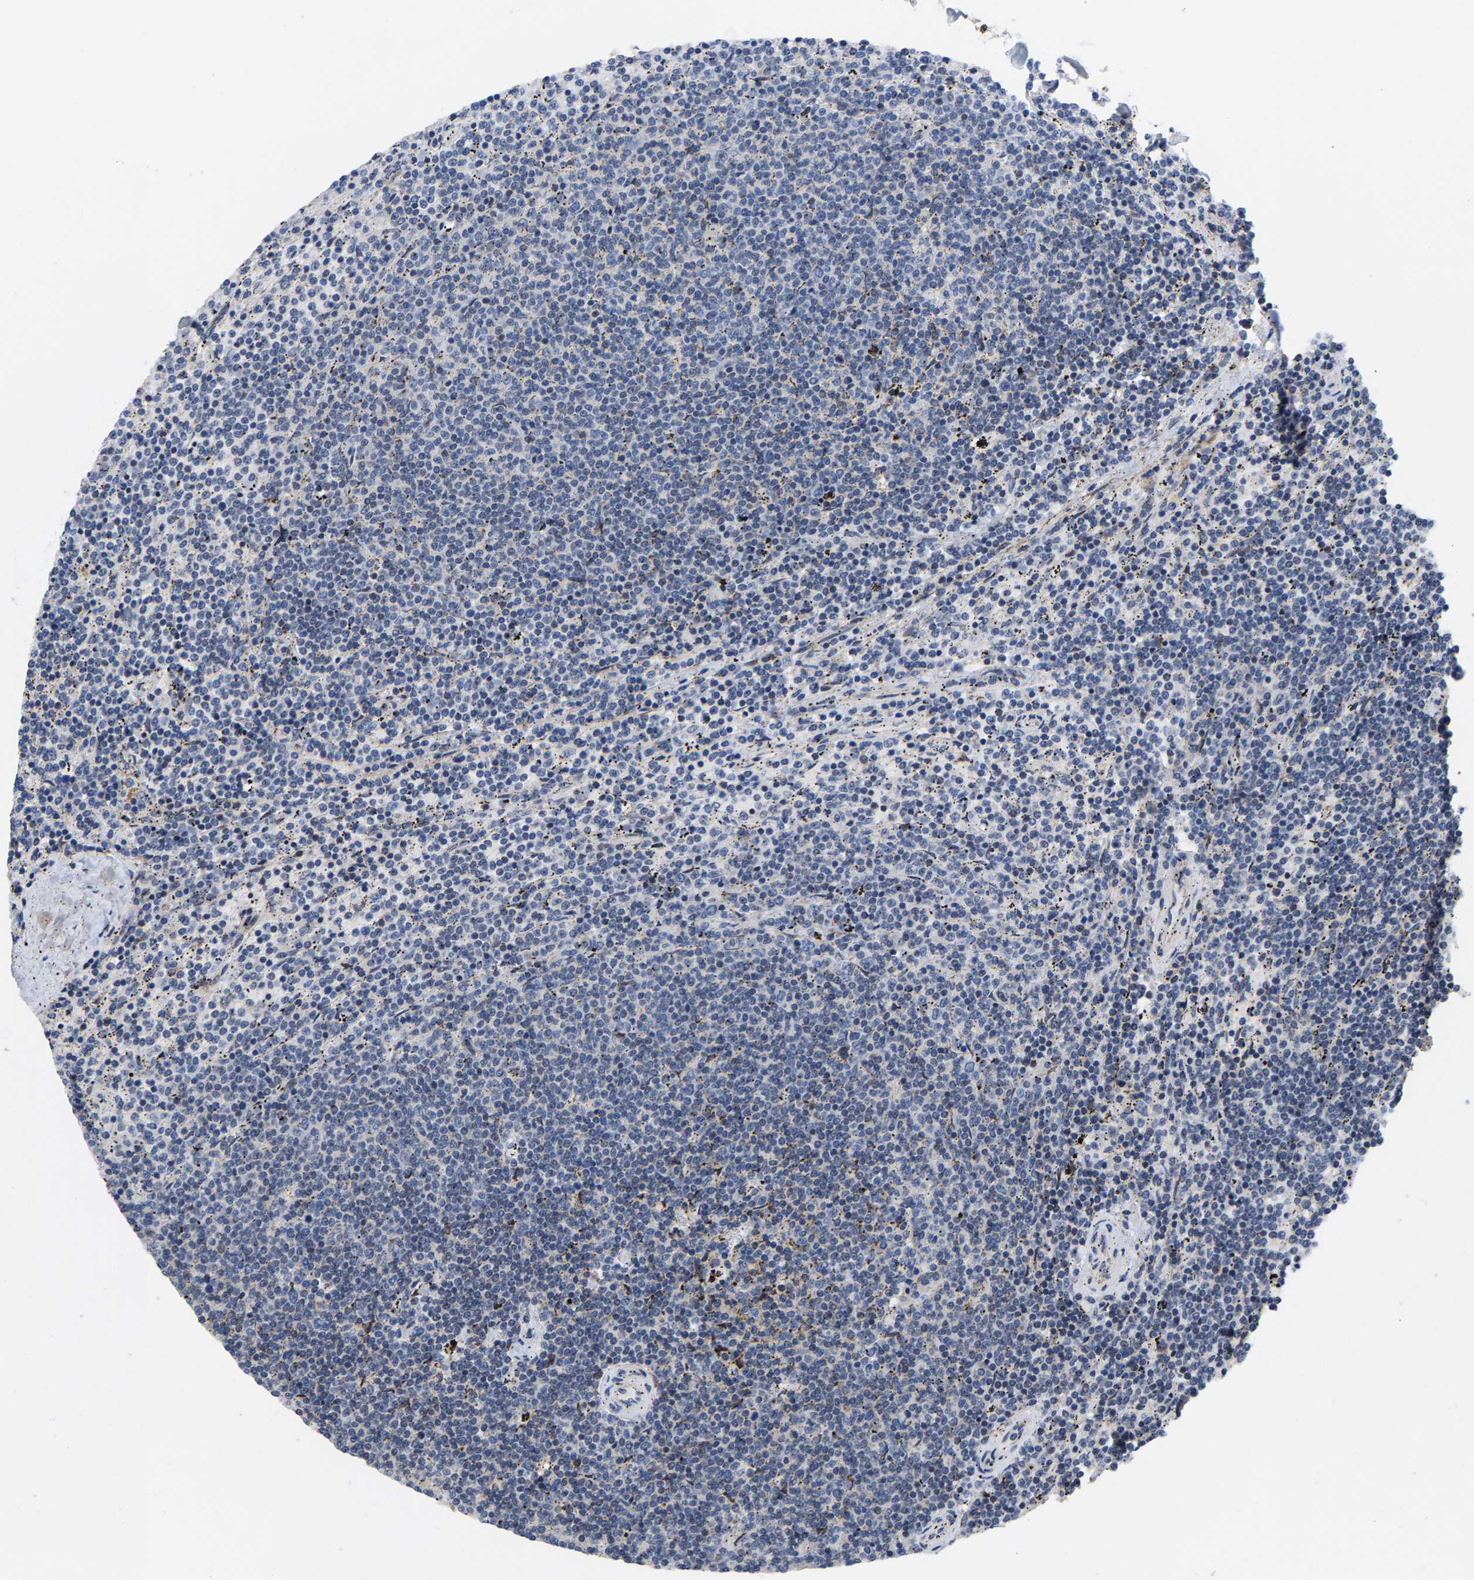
{"staining": {"intensity": "negative", "quantity": "none", "location": "none"}, "tissue": "lymphoma", "cell_type": "Tumor cells", "image_type": "cancer", "snomed": [{"axis": "morphology", "description": "Malignant lymphoma, non-Hodgkin's type, Low grade"}, {"axis": "topography", "description": "Spleen"}], "caption": "An image of human low-grade malignant lymphoma, non-Hodgkin's type is negative for staining in tumor cells.", "gene": "TDRKH", "patient": {"sex": "female", "age": 50}}